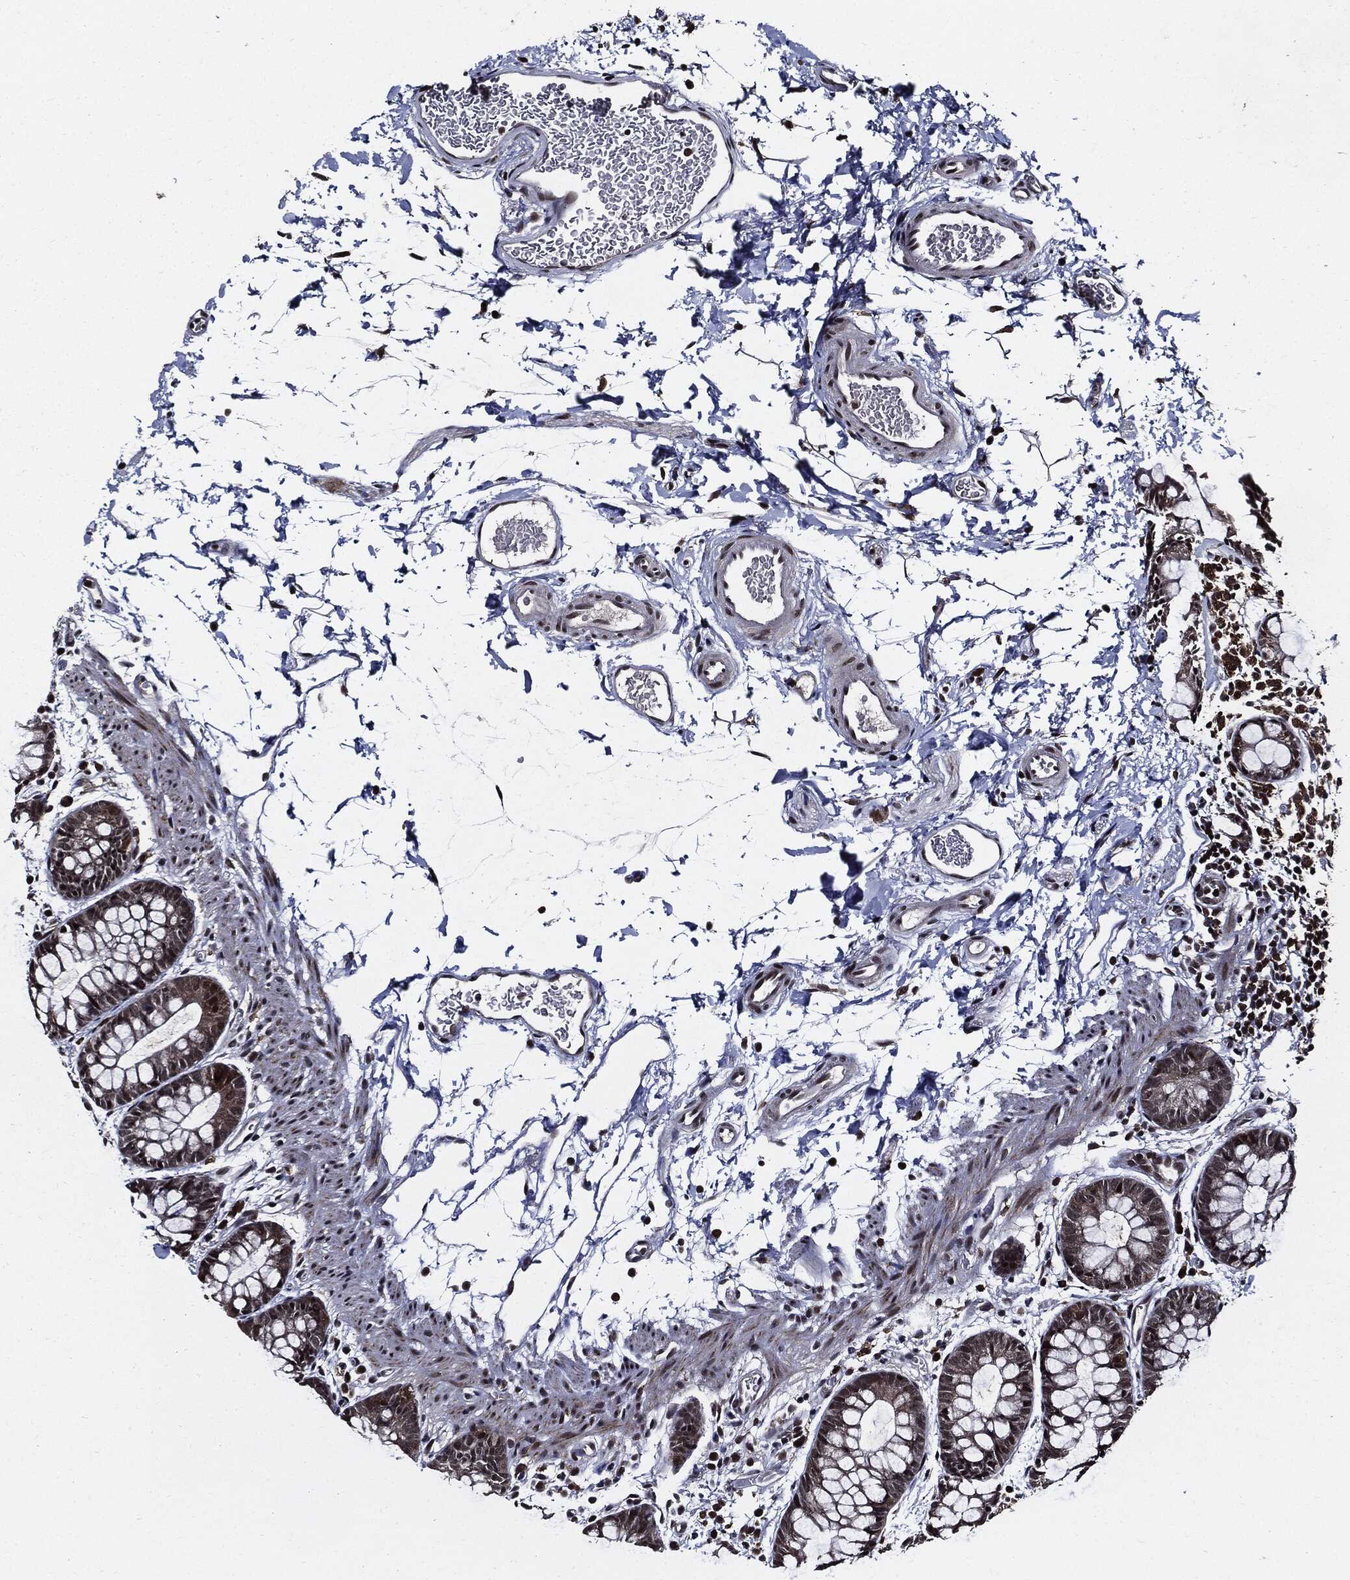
{"staining": {"intensity": "moderate", "quantity": "25%-75%", "location": "nuclear"}, "tissue": "rectum", "cell_type": "Glandular cells", "image_type": "normal", "snomed": [{"axis": "morphology", "description": "Normal tissue, NOS"}, {"axis": "topography", "description": "Rectum"}], "caption": "The histopathology image reveals immunohistochemical staining of benign rectum. There is moderate nuclear staining is identified in approximately 25%-75% of glandular cells.", "gene": "SUGT1", "patient": {"sex": "male", "age": 57}}